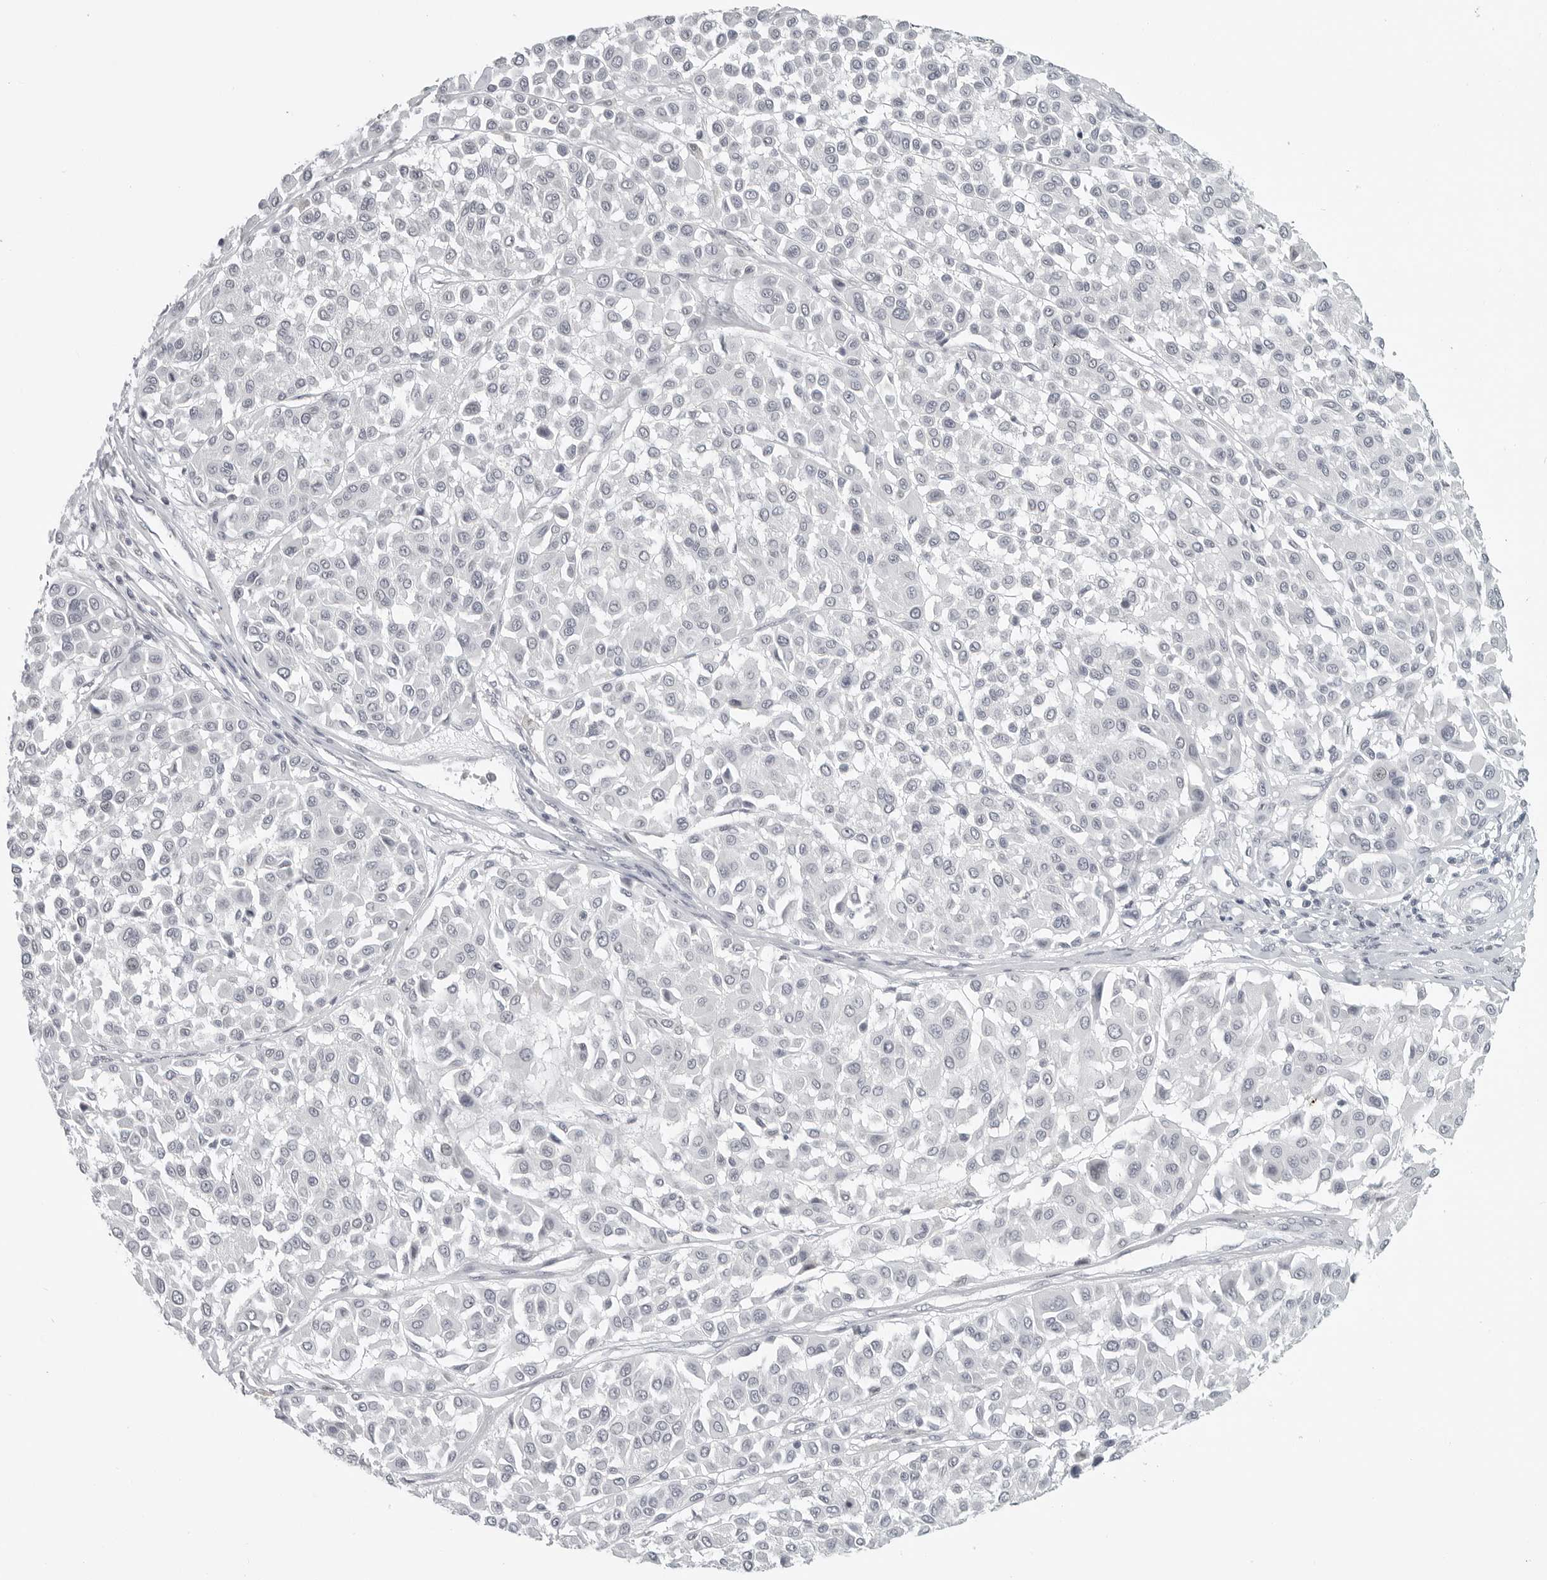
{"staining": {"intensity": "negative", "quantity": "none", "location": "none"}, "tissue": "melanoma", "cell_type": "Tumor cells", "image_type": "cancer", "snomed": [{"axis": "morphology", "description": "Malignant melanoma, Metastatic site"}, {"axis": "topography", "description": "Soft tissue"}], "caption": "Histopathology image shows no protein positivity in tumor cells of malignant melanoma (metastatic site) tissue. (DAB immunohistochemistry (IHC) with hematoxylin counter stain).", "gene": "BPIFA1", "patient": {"sex": "male", "age": 41}}